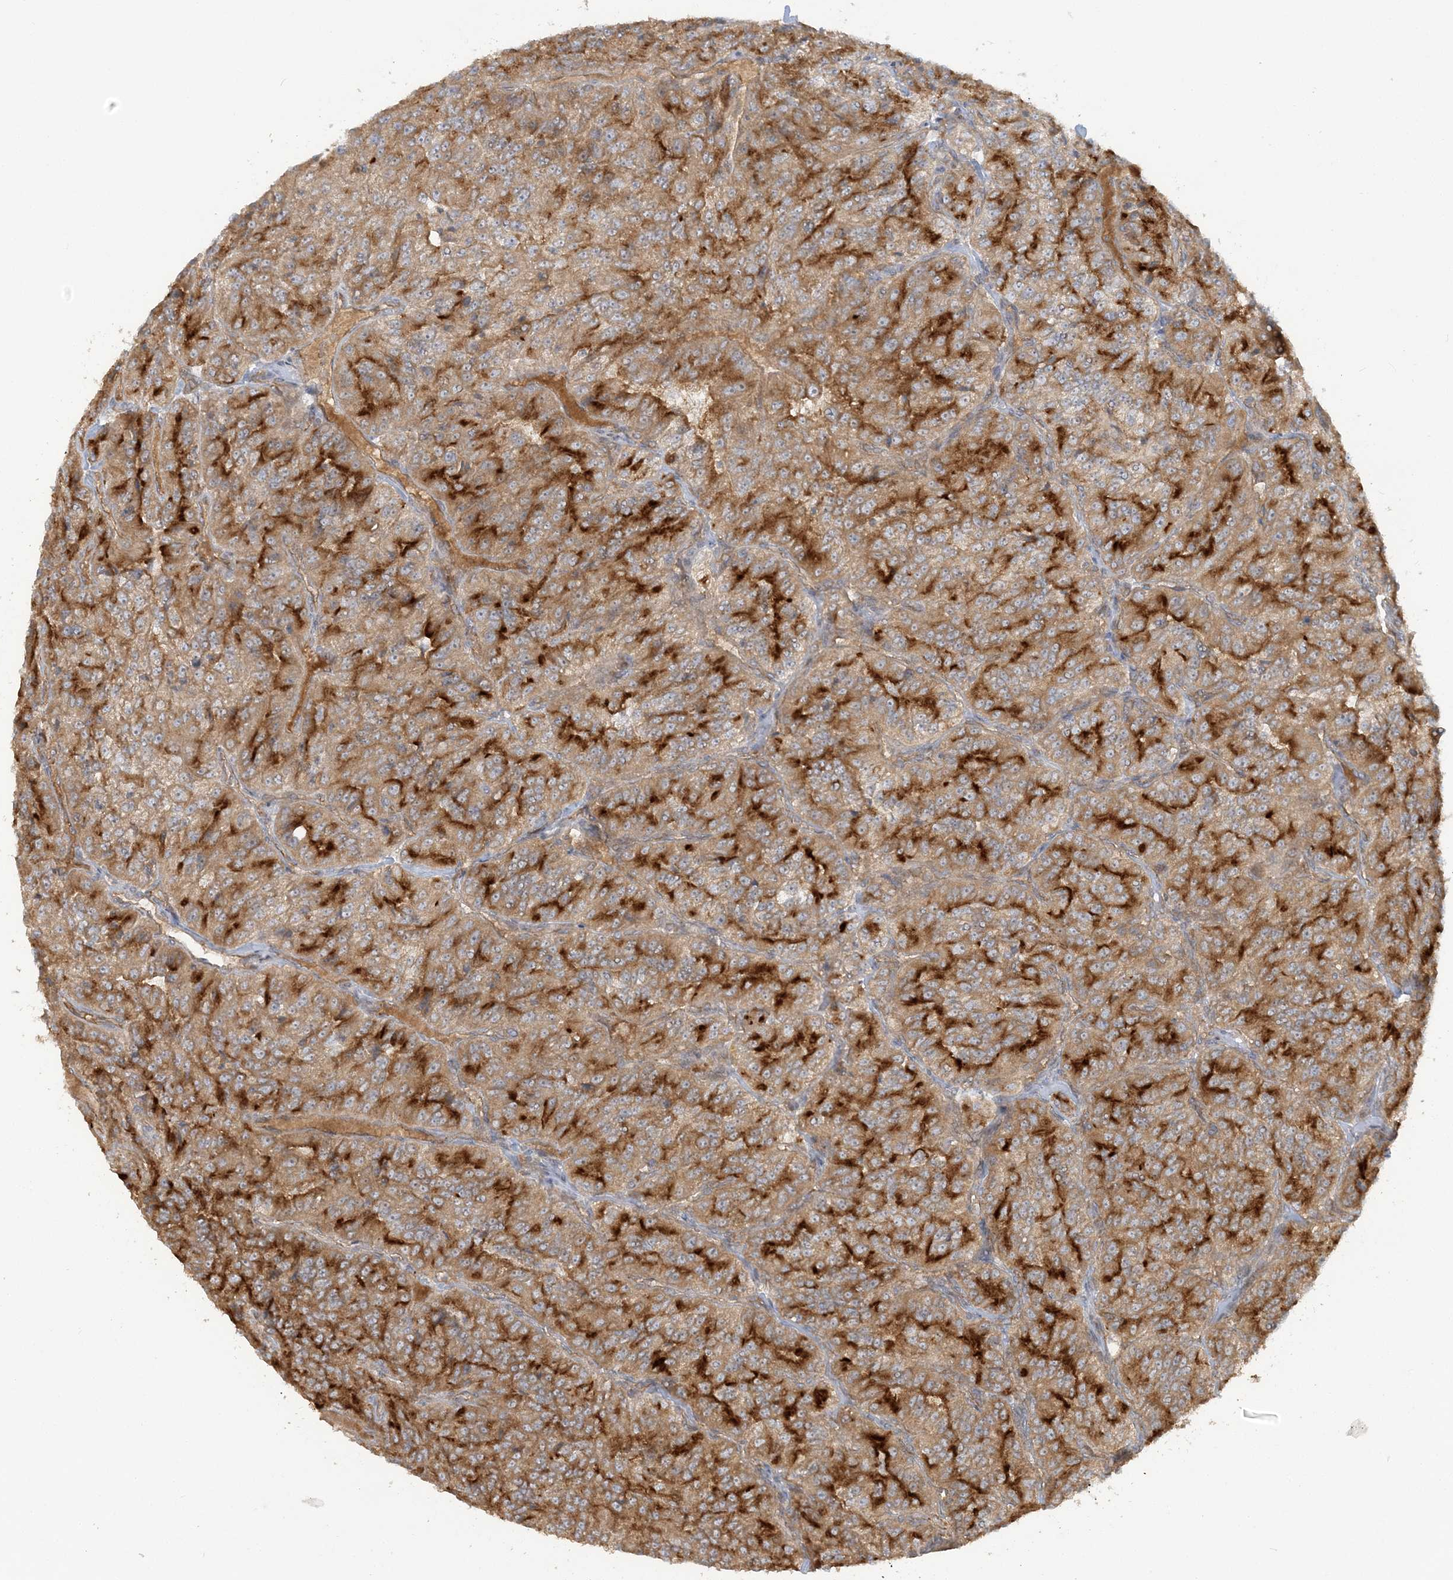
{"staining": {"intensity": "strong", "quantity": ">75%", "location": "cytoplasmic/membranous"}, "tissue": "renal cancer", "cell_type": "Tumor cells", "image_type": "cancer", "snomed": [{"axis": "morphology", "description": "Adenocarcinoma, NOS"}, {"axis": "topography", "description": "Kidney"}], "caption": "Immunohistochemical staining of renal cancer (adenocarcinoma) reveals strong cytoplasmic/membranous protein staining in approximately >75% of tumor cells.", "gene": "STIM2", "patient": {"sex": "female", "age": 63}}